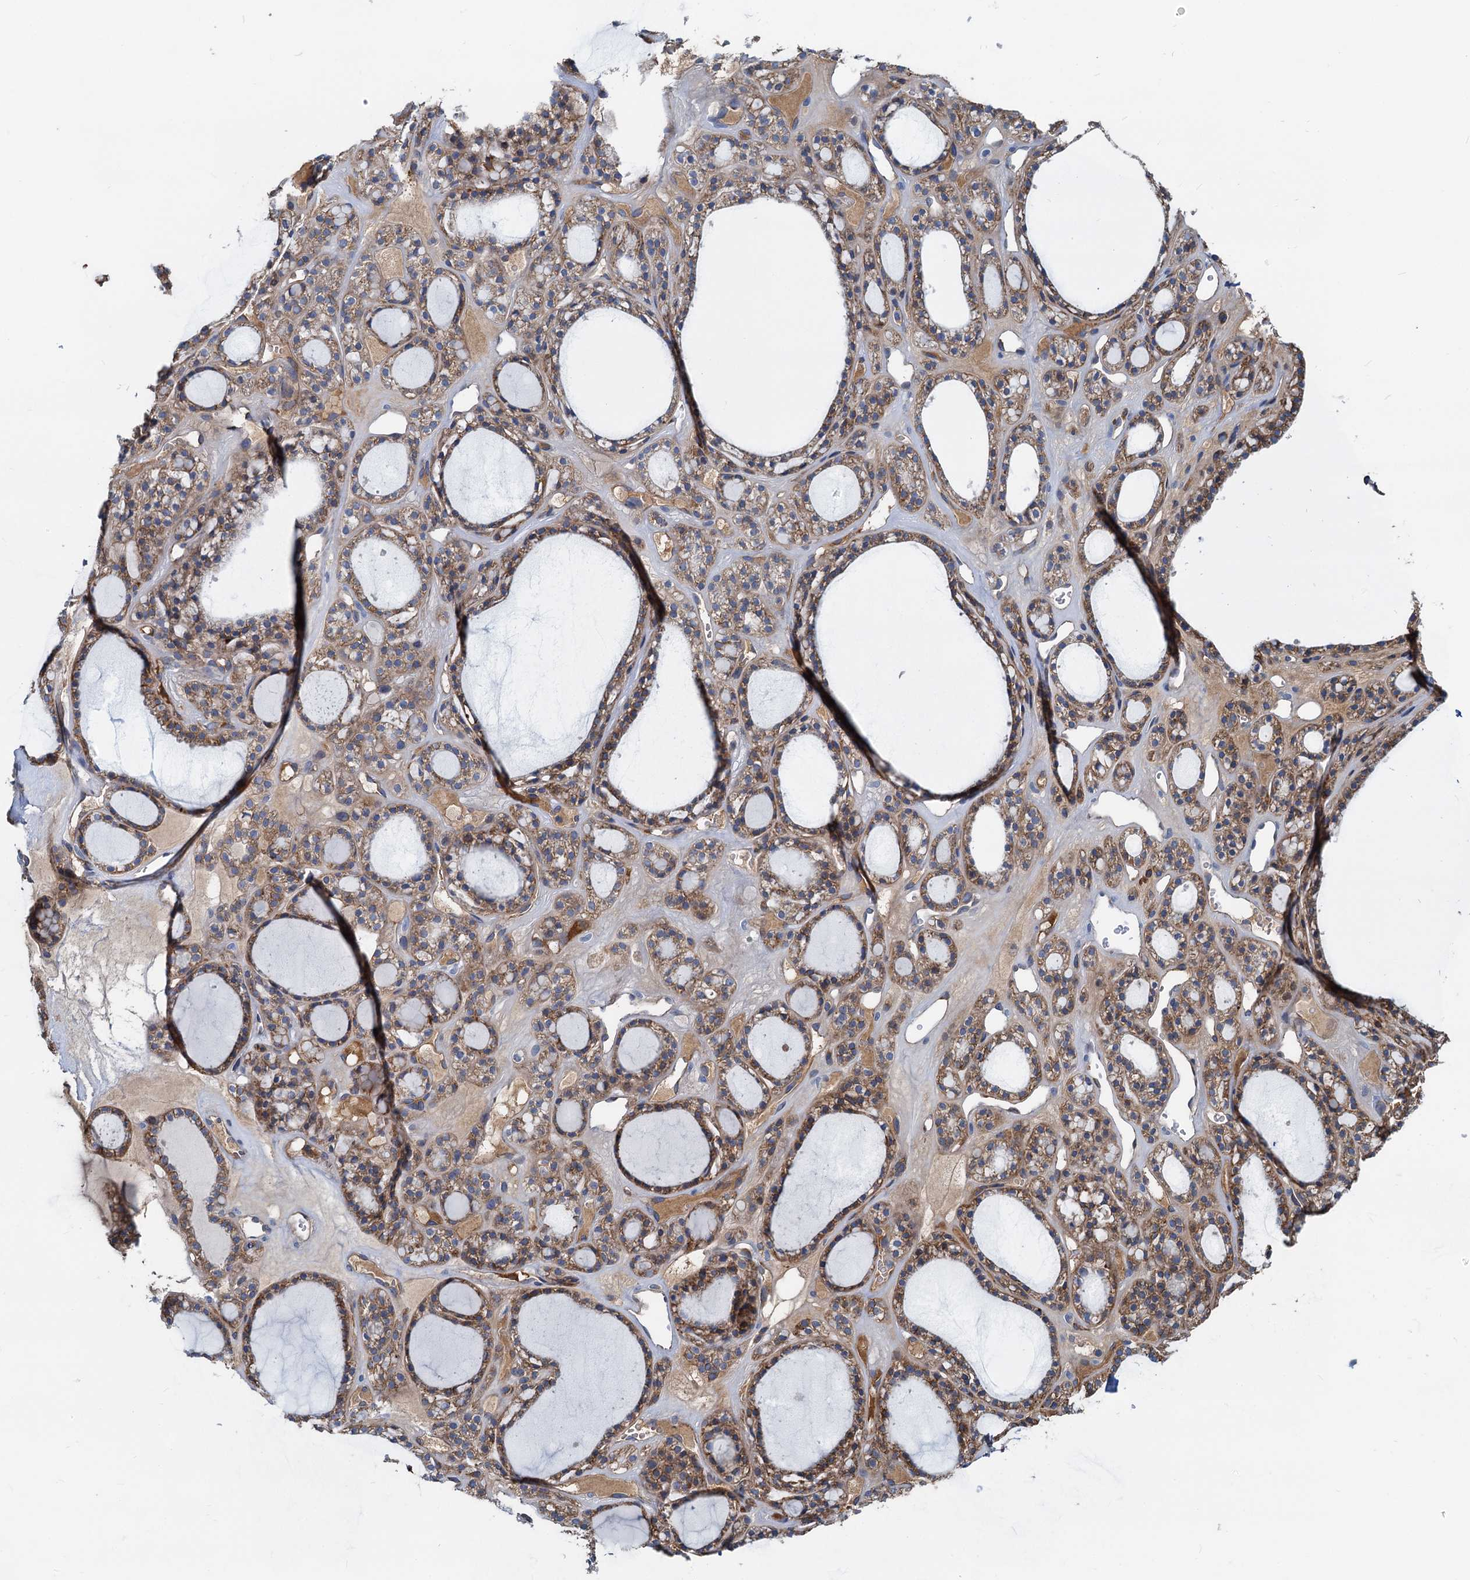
{"staining": {"intensity": "strong", "quantity": ">75%", "location": "cytoplasmic/membranous"}, "tissue": "thyroid gland", "cell_type": "Glandular cells", "image_type": "normal", "snomed": [{"axis": "morphology", "description": "Normal tissue, NOS"}, {"axis": "topography", "description": "Thyroid gland"}], "caption": "IHC image of normal thyroid gland stained for a protein (brown), which shows high levels of strong cytoplasmic/membranous expression in about >75% of glandular cells.", "gene": "LNX2", "patient": {"sex": "female", "age": 28}}